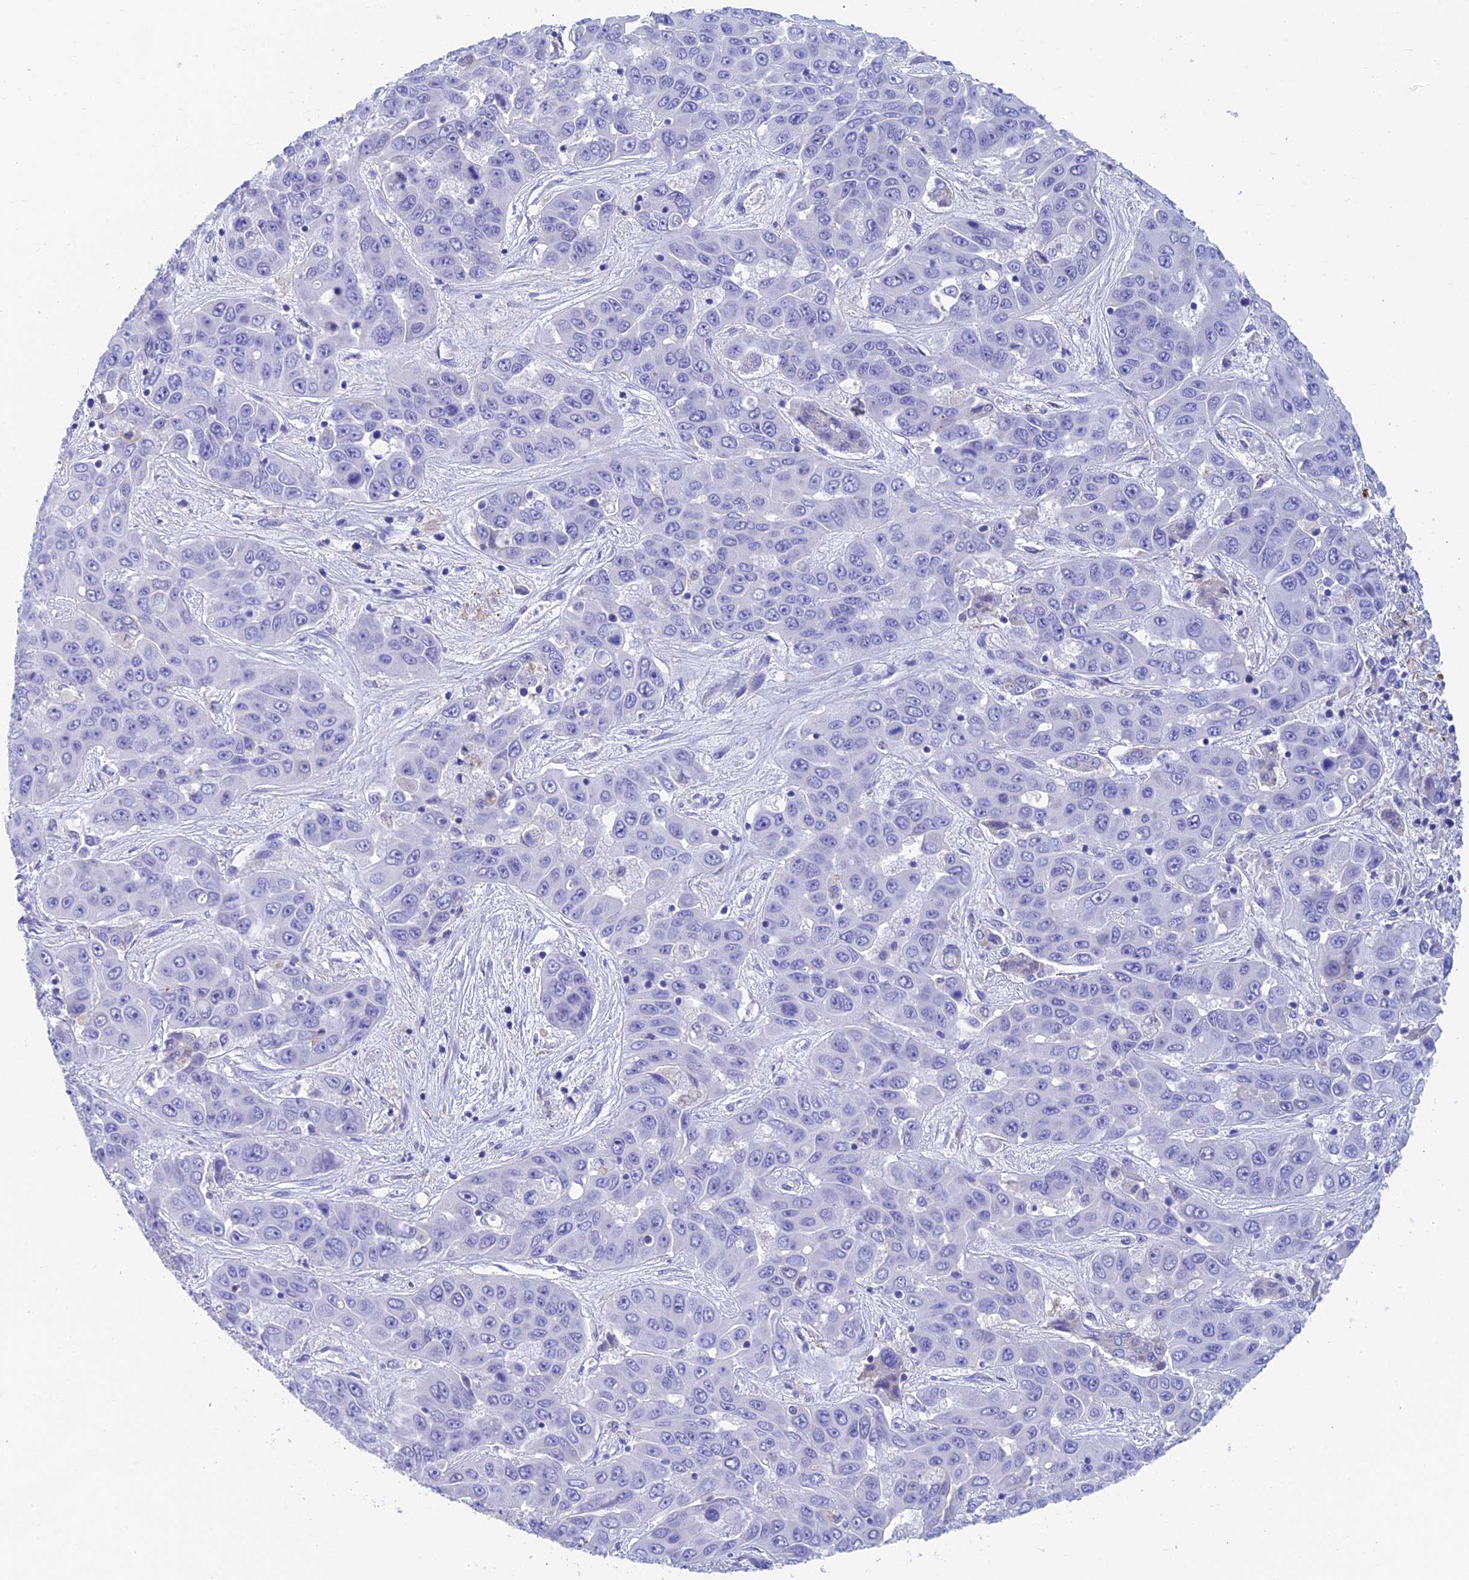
{"staining": {"intensity": "negative", "quantity": "none", "location": "none"}, "tissue": "liver cancer", "cell_type": "Tumor cells", "image_type": "cancer", "snomed": [{"axis": "morphology", "description": "Cholangiocarcinoma"}, {"axis": "topography", "description": "Liver"}], "caption": "An image of liver cancer (cholangiocarcinoma) stained for a protein displays no brown staining in tumor cells.", "gene": "ADAMTS13", "patient": {"sex": "female", "age": 52}}